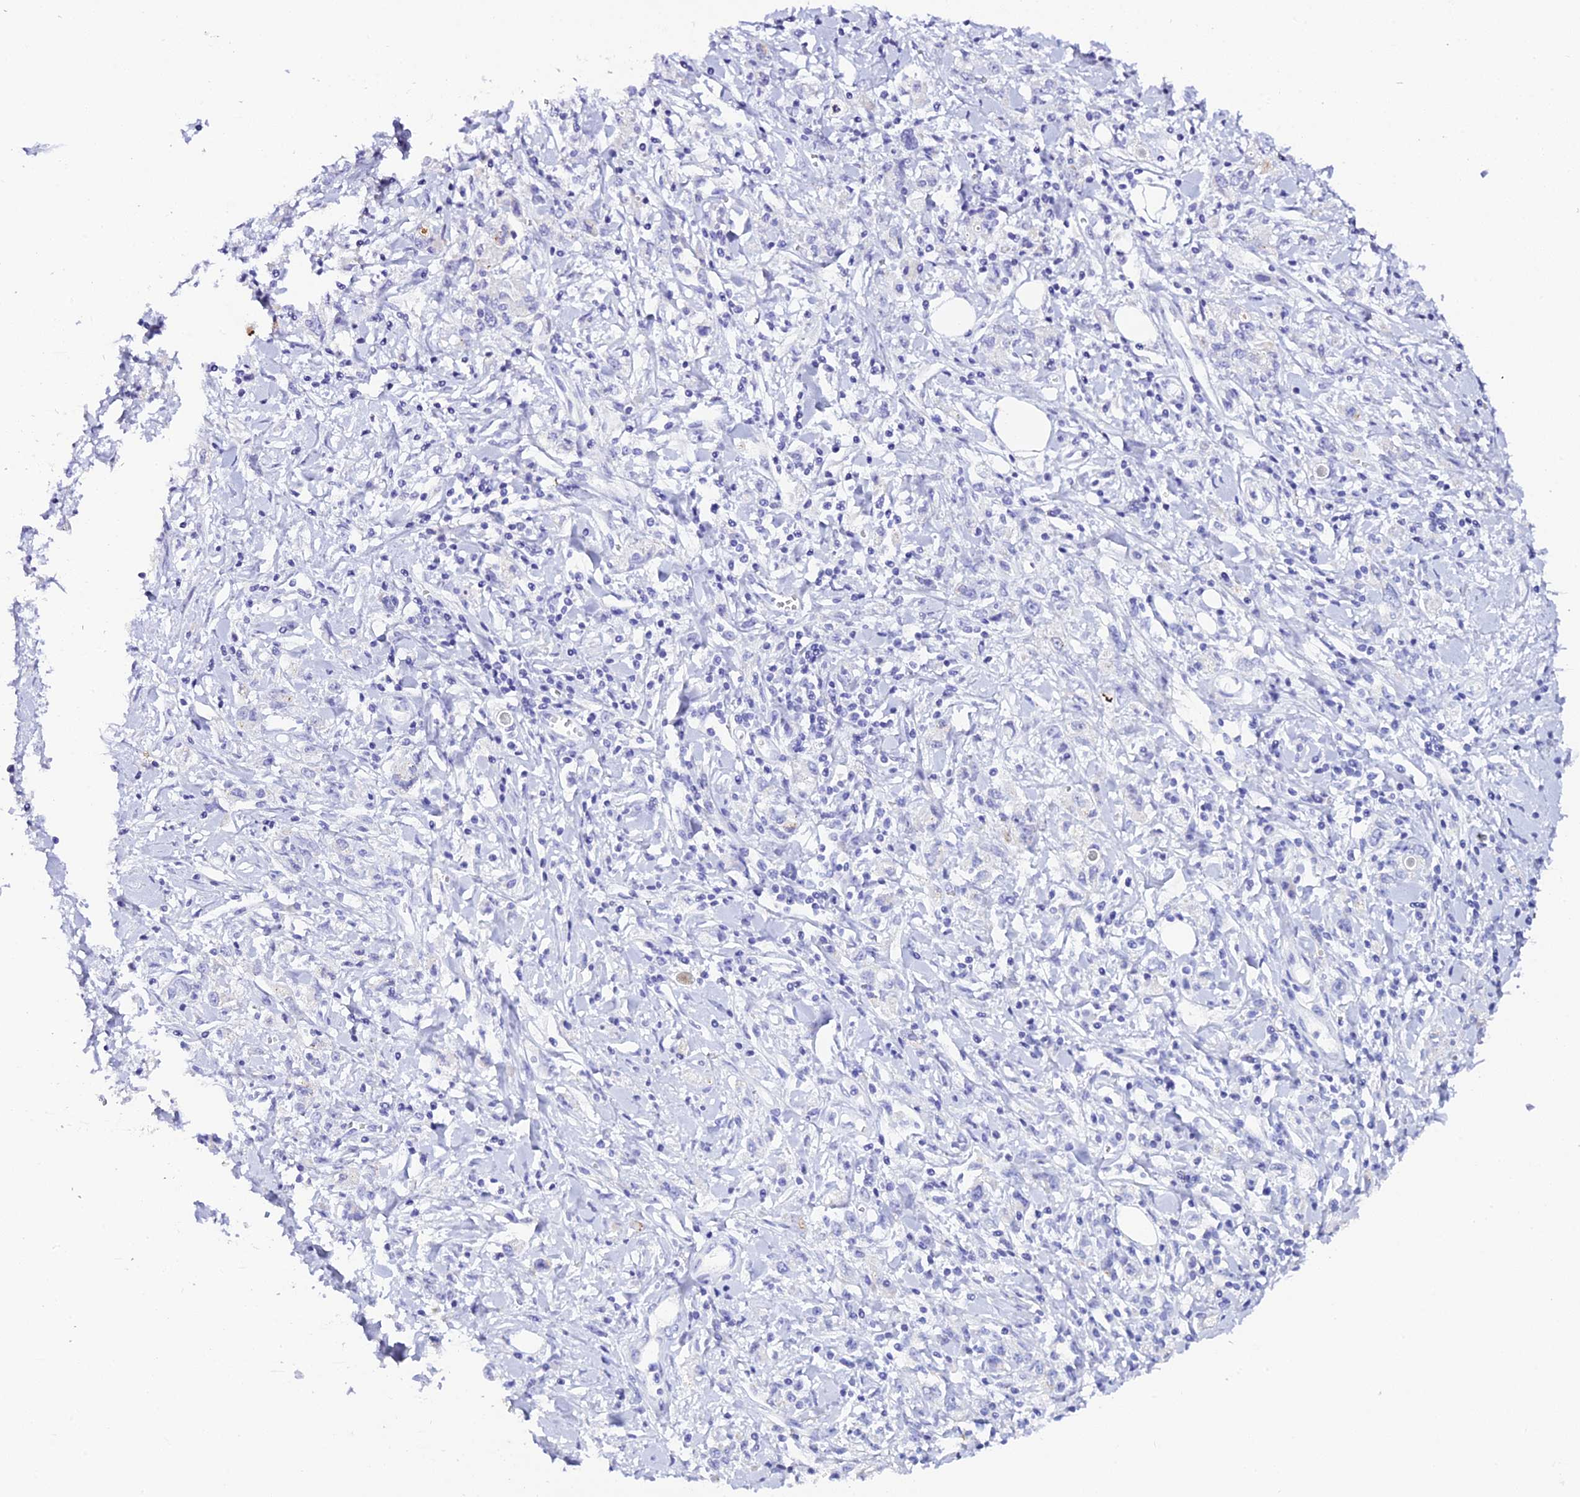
{"staining": {"intensity": "negative", "quantity": "none", "location": "none"}, "tissue": "stomach cancer", "cell_type": "Tumor cells", "image_type": "cancer", "snomed": [{"axis": "morphology", "description": "Adenocarcinoma, NOS"}, {"axis": "topography", "description": "Stomach"}], "caption": "A high-resolution histopathology image shows IHC staining of stomach cancer (adenocarcinoma), which exhibits no significant expression in tumor cells.", "gene": "C12orf29", "patient": {"sex": "female", "age": 76}}